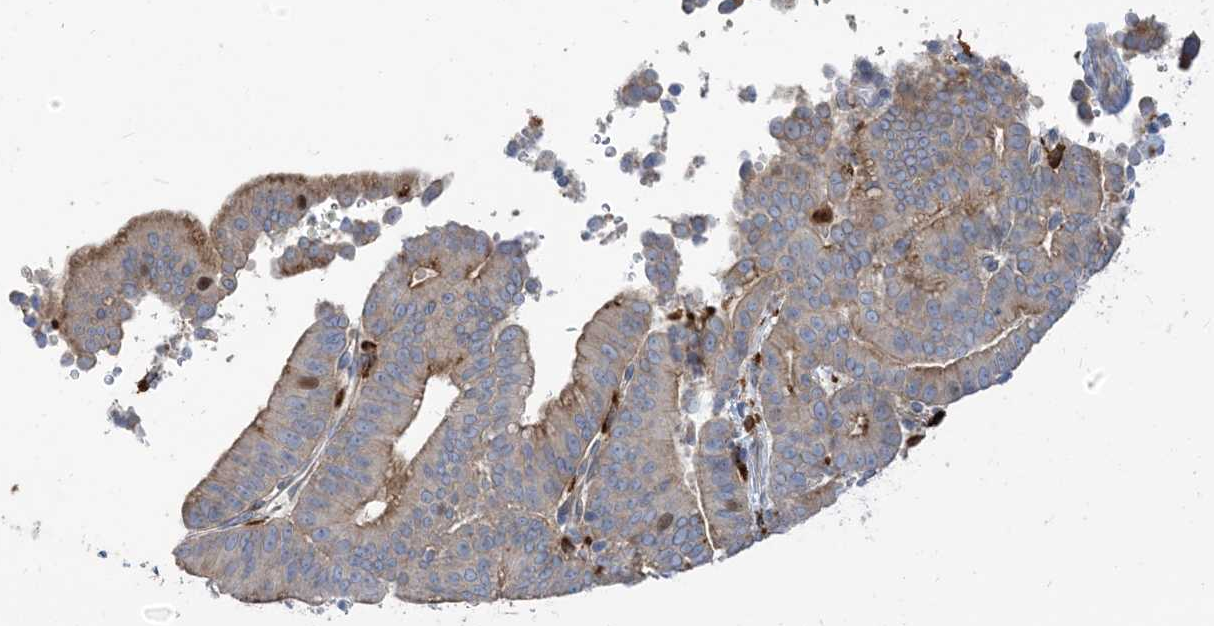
{"staining": {"intensity": "moderate", "quantity": "25%-75%", "location": "cytoplasmic/membranous,nuclear"}, "tissue": "liver cancer", "cell_type": "Tumor cells", "image_type": "cancer", "snomed": [{"axis": "morphology", "description": "Cholangiocarcinoma"}, {"axis": "topography", "description": "Liver"}], "caption": "Protein analysis of cholangiocarcinoma (liver) tissue reveals moderate cytoplasmic/membranous and nuclear staining in approximately 25%-75% of tumor cells.", "gene": "PEAR1", "patient": {"sex": "female", "age": 75}}